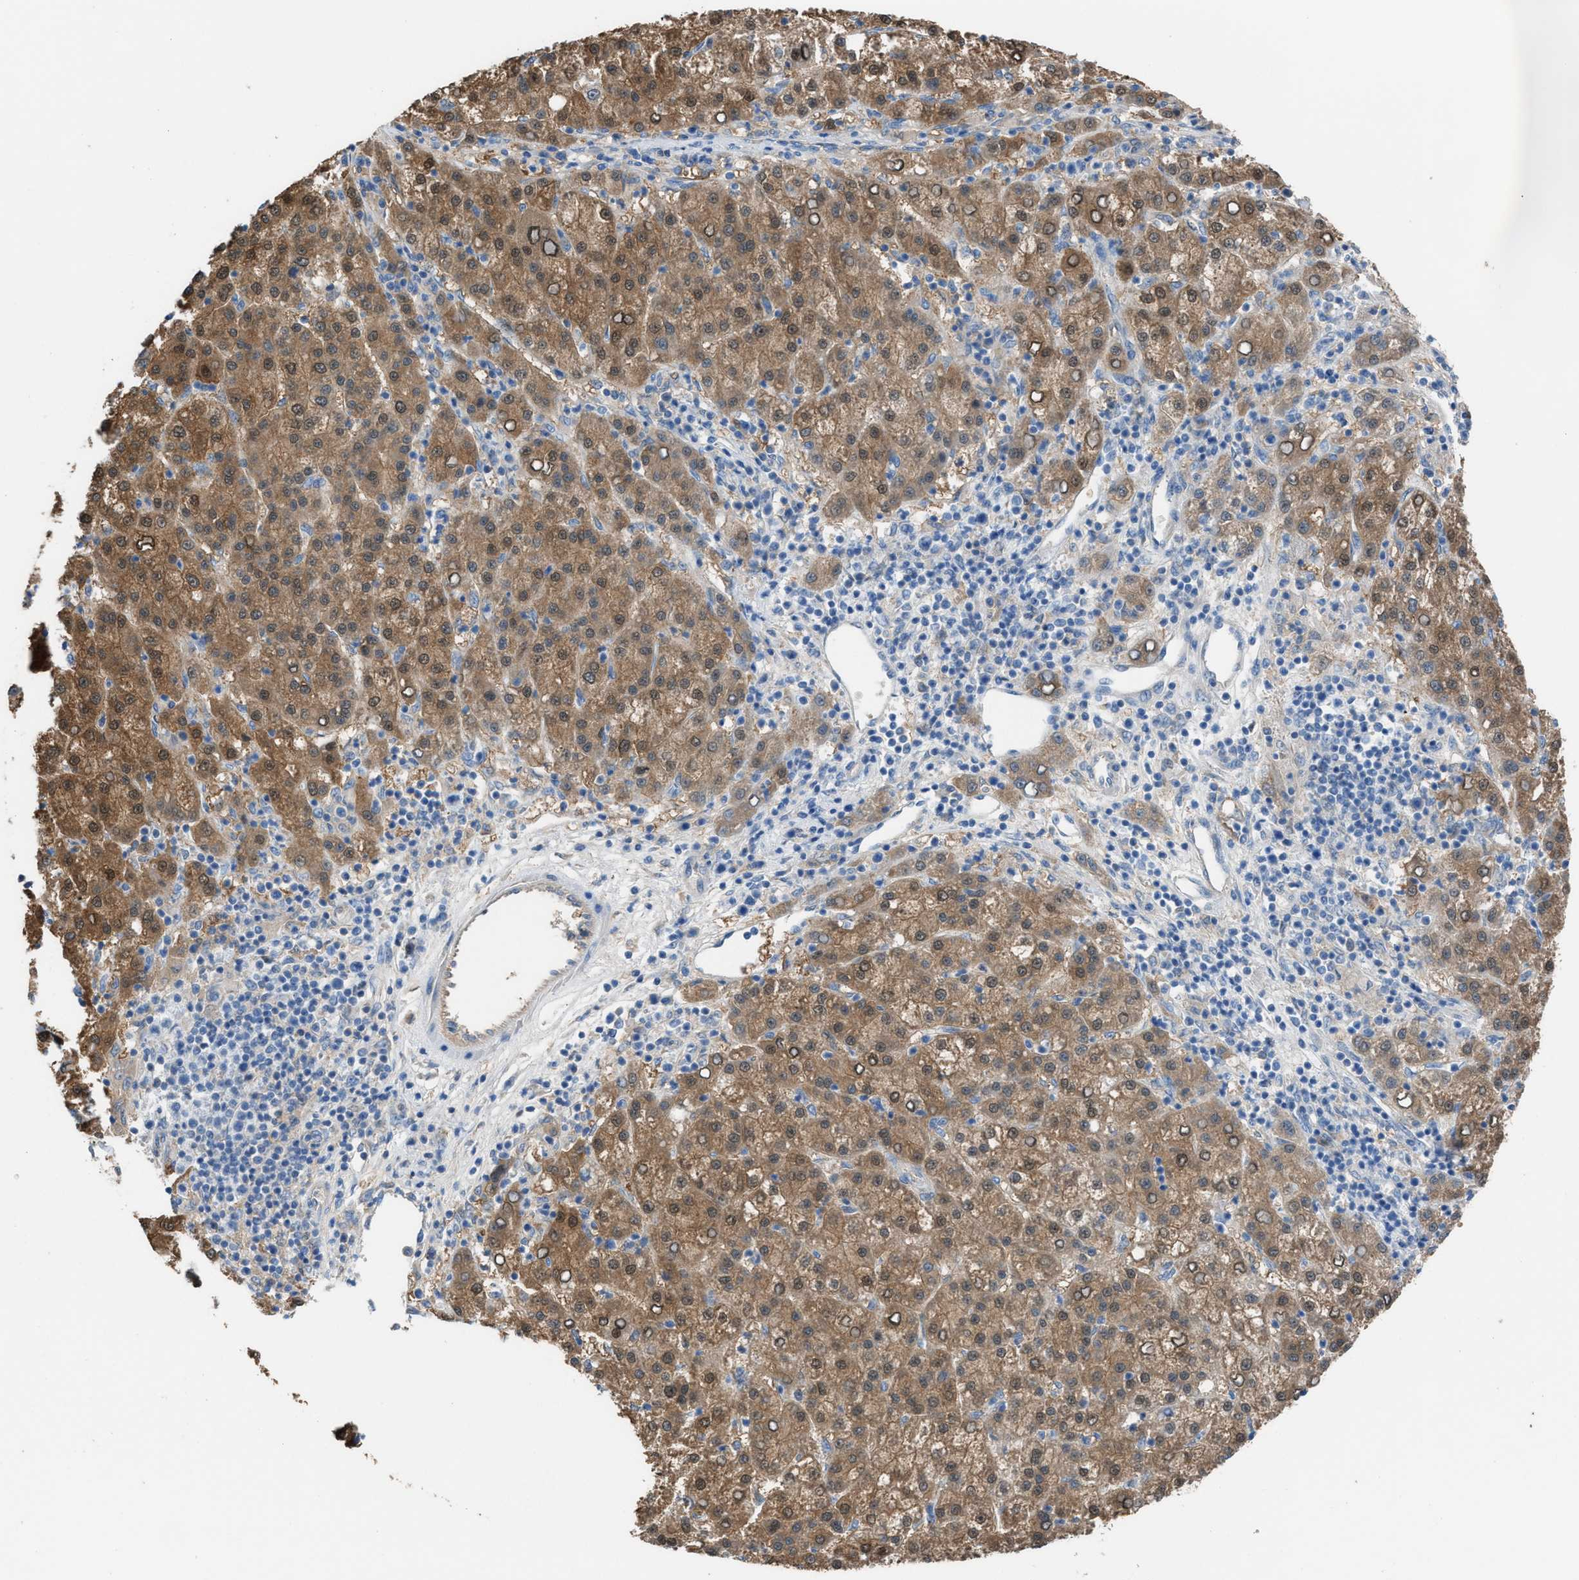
{"staining": {"intensity": "moderate", "quantity": ">75%", "location": "cytoplasmic/membranous,nuclear"}, "tissue": "liver cancer", "cell_type": "Tumor cells", "image_type": "cancer", "snomed": [{"axis": "morphology", "description": "Carcinoma, Hepatocellular, NOS"}, {"axis": "topography", "description": "Liver"}], "caption": "Immunohistochemistry (IHC) of human liver hepatocellular carcinoma shows medium levels of moderate cytoplasmic/membranous and nuclear expression in approximately >75% of tumor cells.", "gene": "NQO2", "patient": {"sex": "female", "age": 58}}